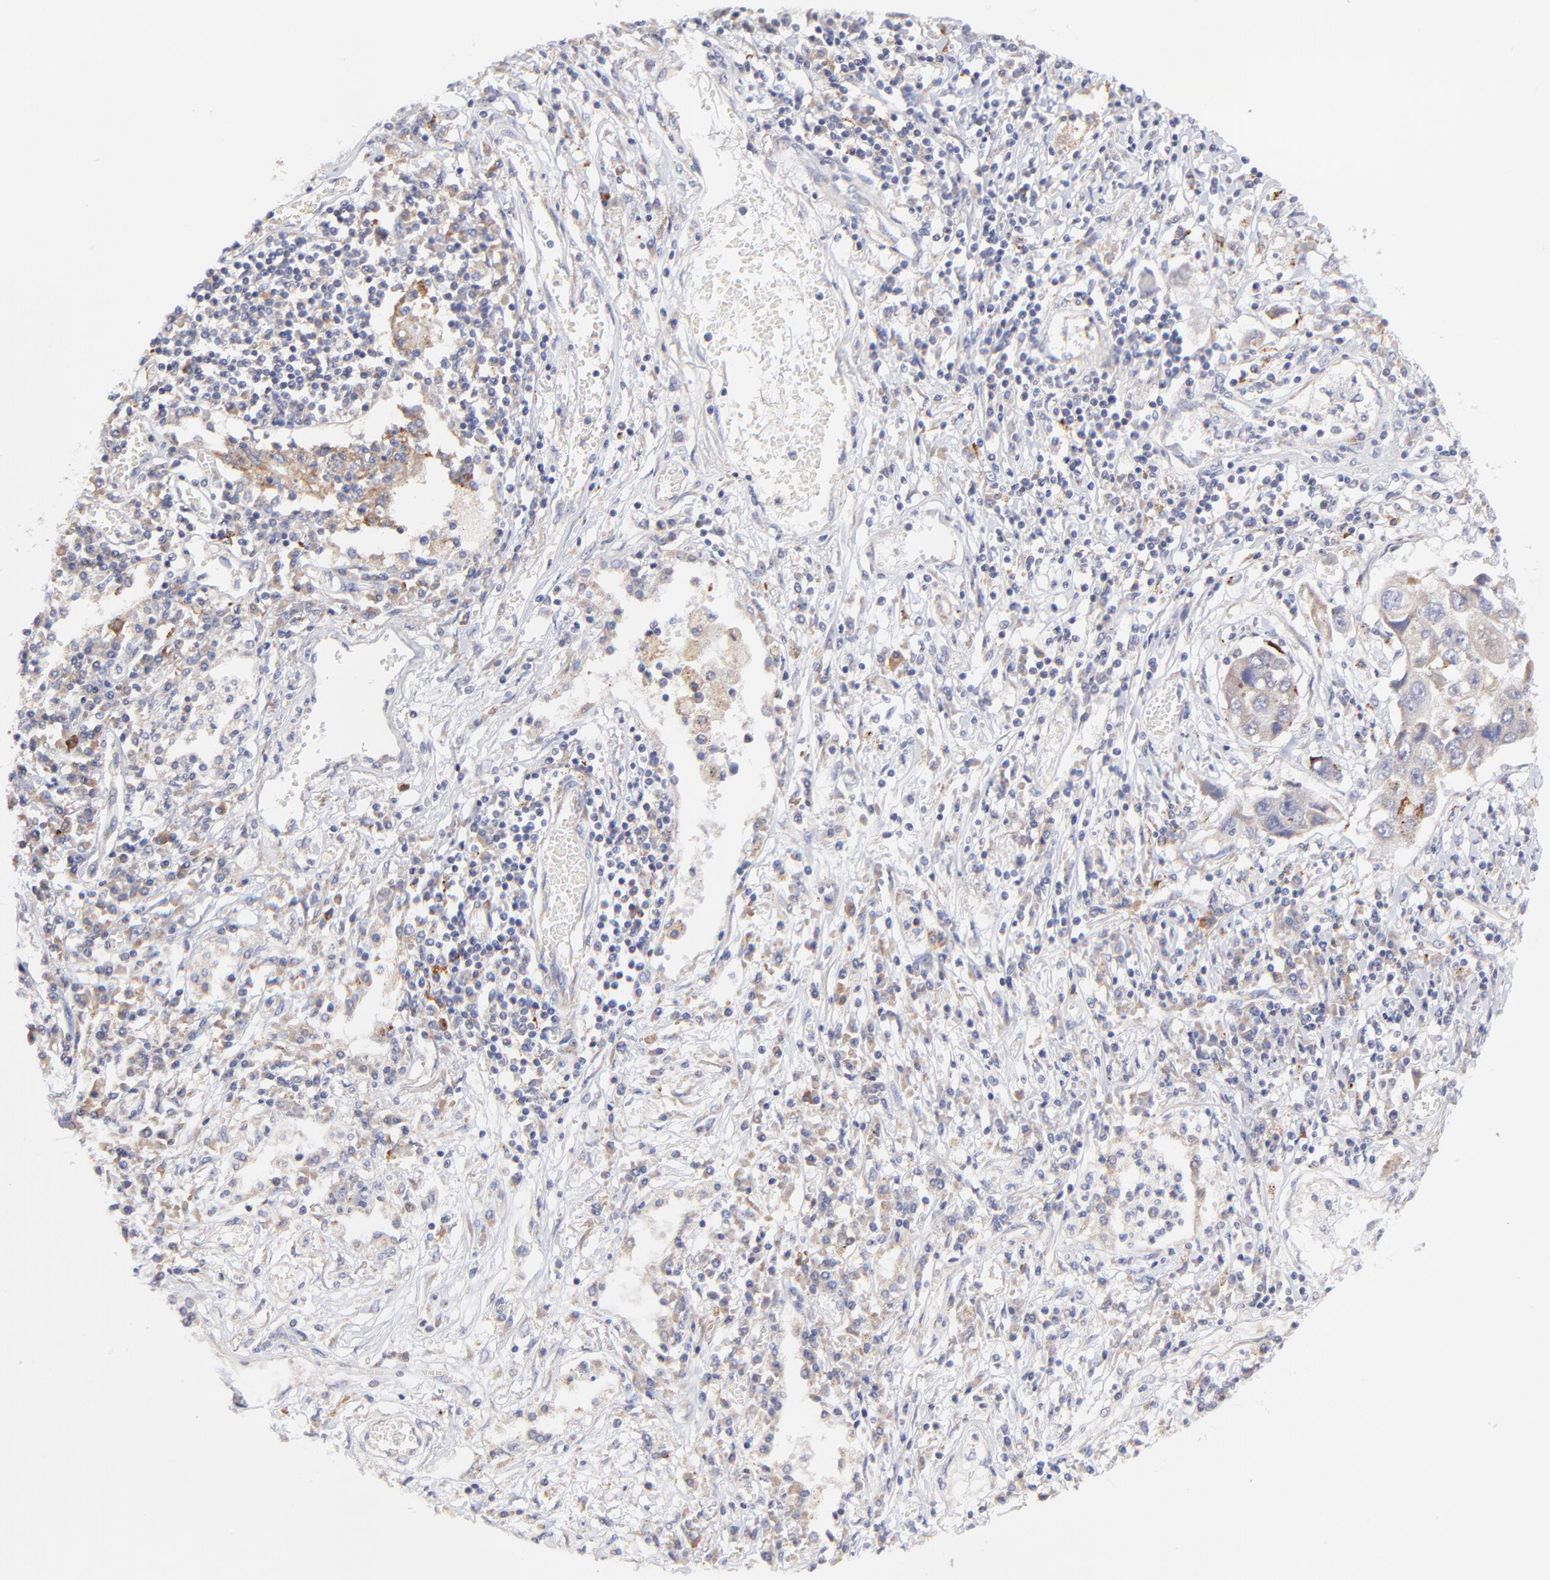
{"staining": {"intensity": "weak", "quantity": ">75%", "location": "cytoplasmic/membranous"}, "tissue": "lung cancer", "cell_type": "Tumor cells", "image_type": "cancer", "snomed": [{"axis": "morphology", "description": "Squamous cell carcinoma, NOS"}, {"axis": "topography", "description": "Lung"}], "caption": "Immunohistochemistry of human lung cancer displays low levels of weak cytoplasmic/membranous positivity in approximately >75% of tumor cells. (brown staining indicates protein expression, while blue staining denotes nuclei).", "gene": "GCSAM", "patient": {"sex": "male", "age": 71}}